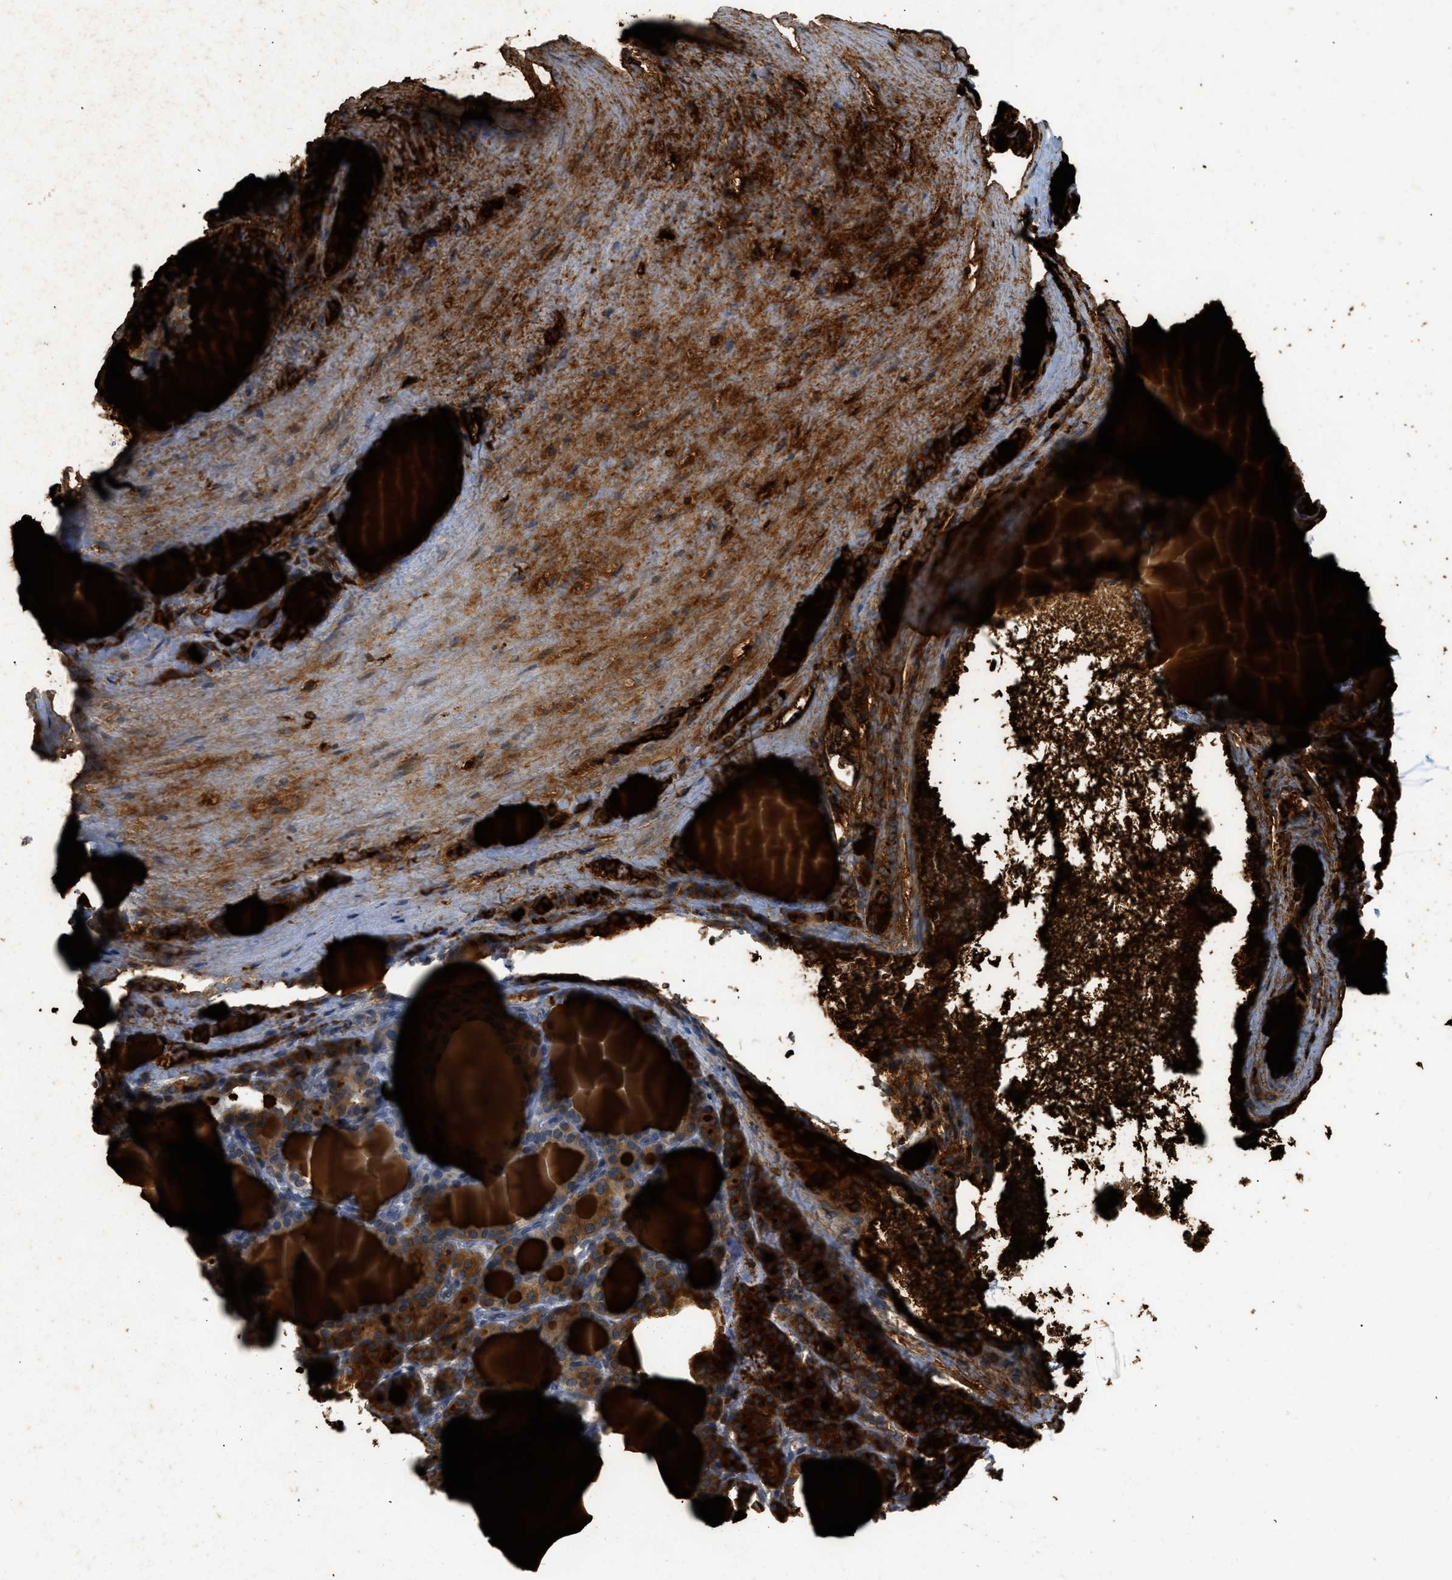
{"staining": {"intensity": "strong", "quantity": ">75%", "location": "cytoplasmic/membranous"}, "tissue": "thyroid gland", "cell_type": "Glandular cells", "image_type": "normal", "snomed": [{"axis": "morphology", "description": "Normal tissue, NOS"}, {"axis": "topography", "description": "Thyroid gland"}], "caption": "Thyroid gland stained with immunohistochemistry (IHC) reveals strong cytoplasmic/membranous positivity in approximately >75% of glandular cells.", "gene": "EIF2AK3", "patient": {"sex": "female", "age": 28}}